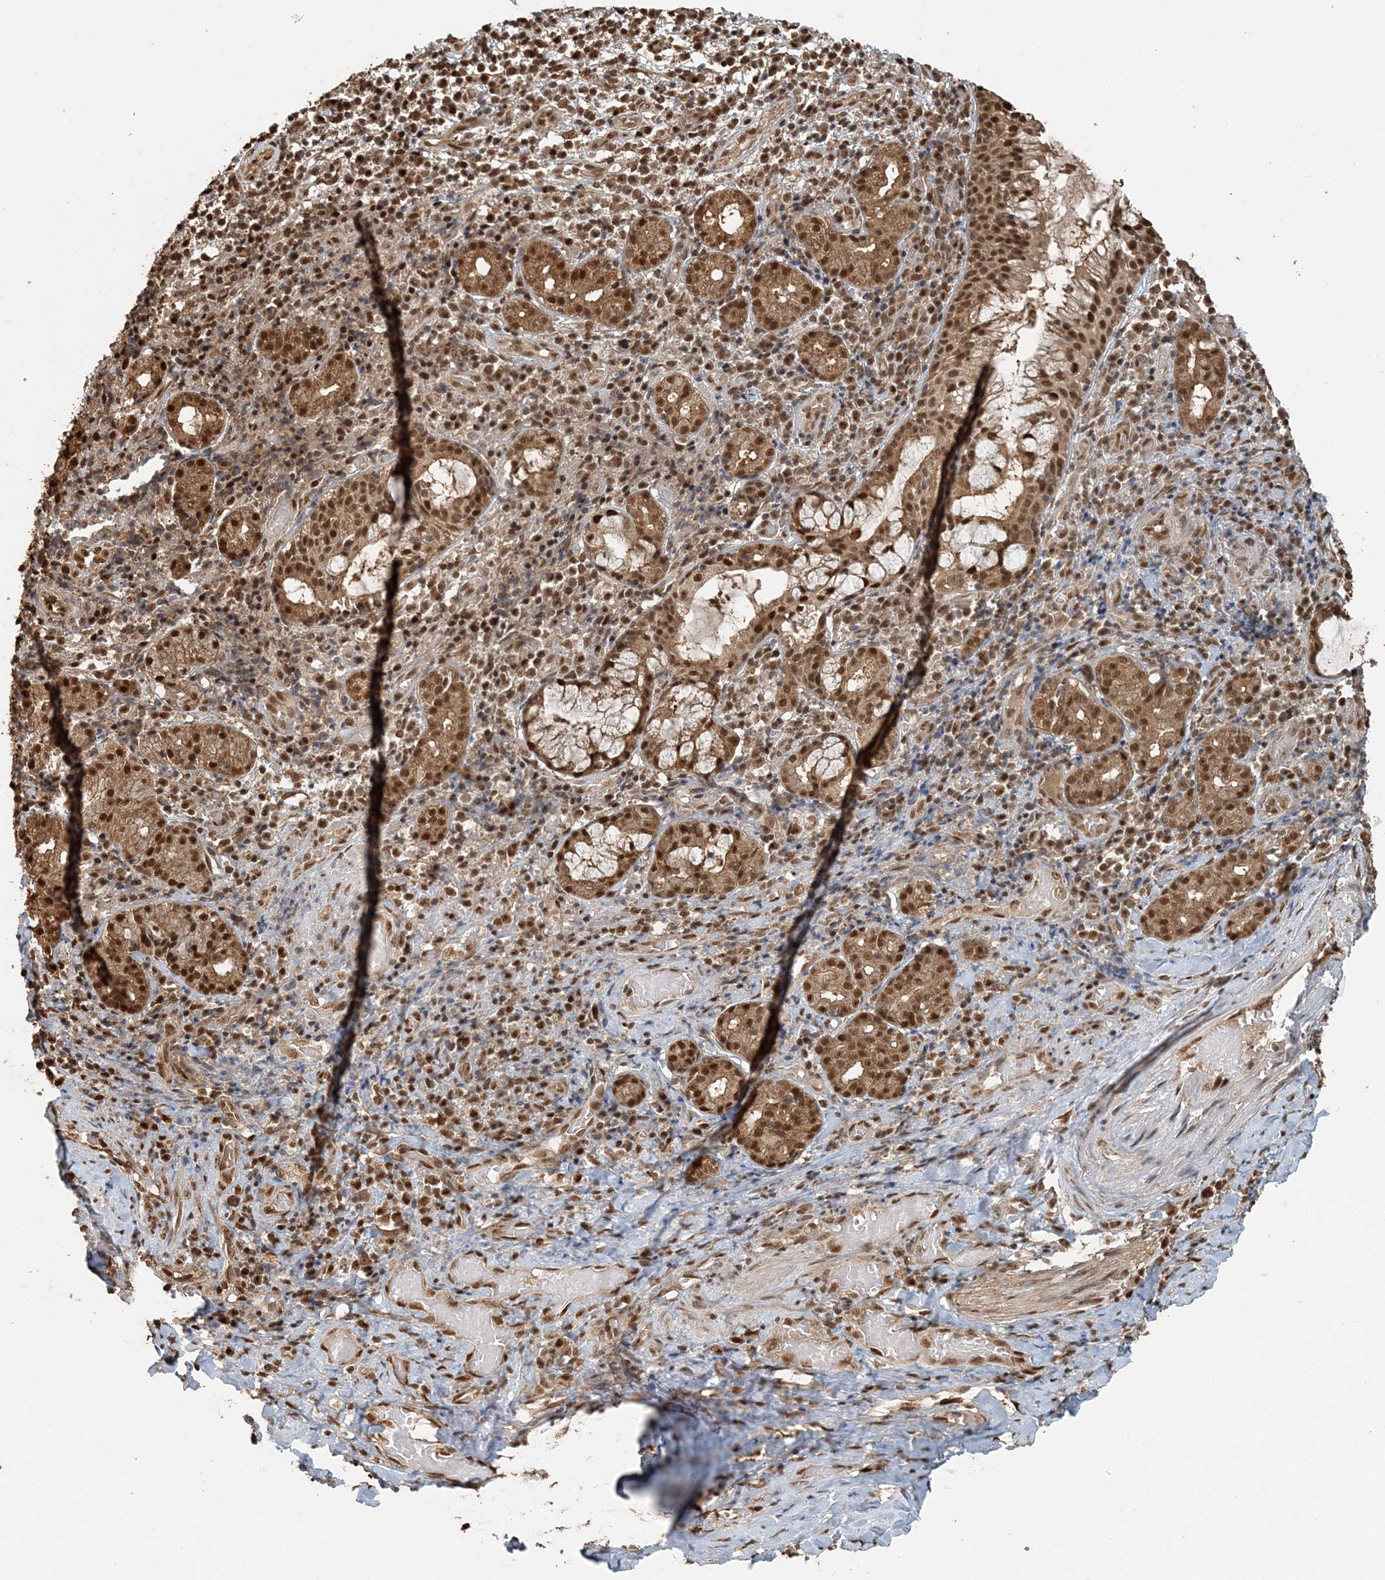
{"staining": {"intensity": "strong", "quantity": ">75%", "location": "nuclear"}, "tissue": "soft tissue", "cell_type": "Fibroblasts", "image_type": "normal", "snomed": [{"axis": "morphology", "description": "Normal tissue, NOS"}, {"axis": "morphology", "description": "Basal cell carcinoma"}, {"axis": "topography", "description": "Cartilage tissue"}, {"axis": "topography", "description": "Nasopharynx"}, {"axis": "topography", "description": "Oral tissue"}], "caption": "A high amount of strong nuclear staining is identified in approximately >75% of fibroblasts in benign soft tissue. The protein of interest is stained brown, and the nuclei are stained in blue (DAB (3,3'-diaminobenzidine) IHC with brightfield microscopy, high magnification).", "gene": "ARHGAP35", "patient": {"sex": "female", "age": 77}}